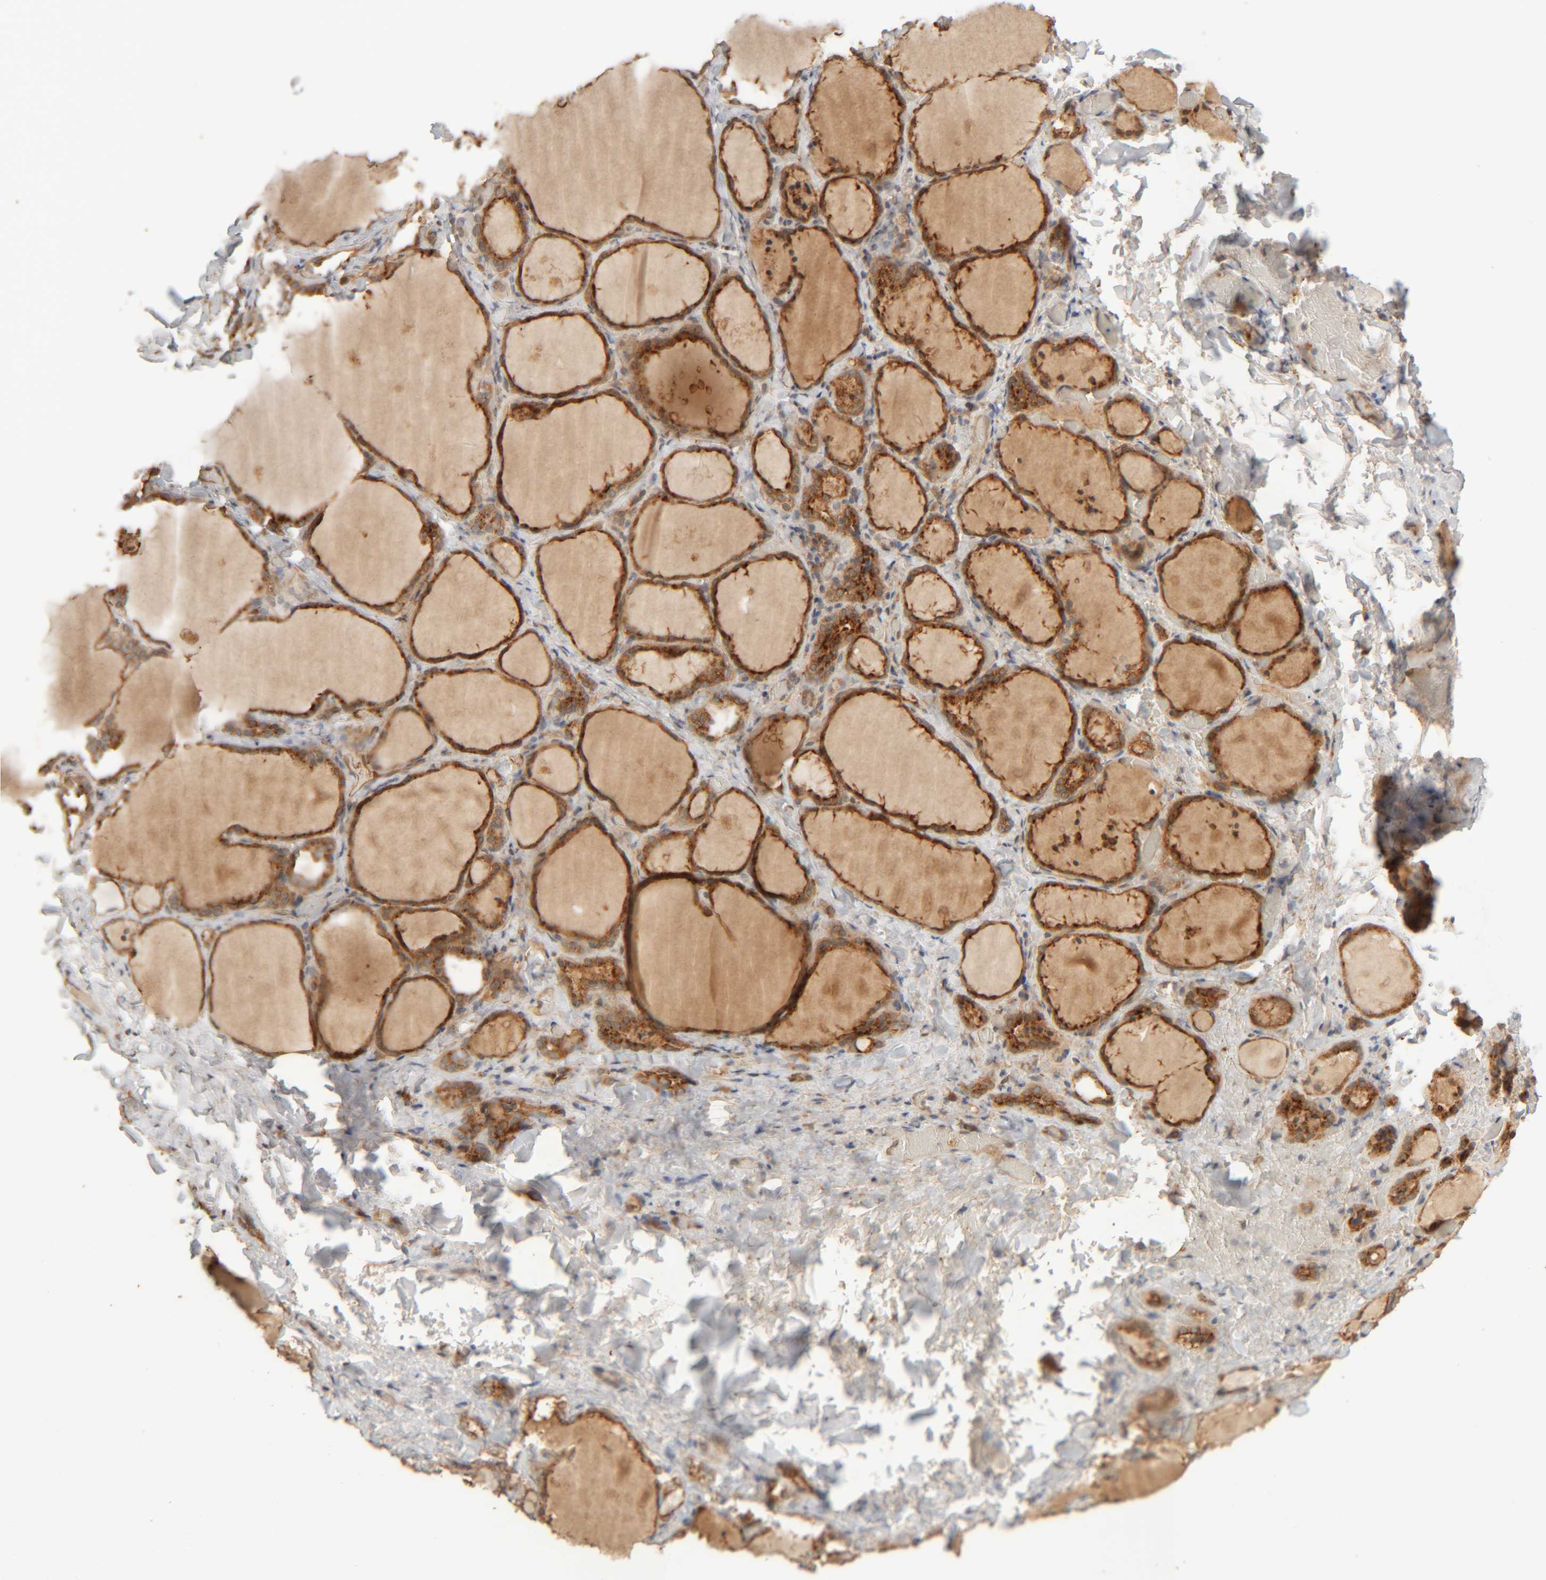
{"staining": {"intensity": "strong", "quantity": ">75%", "location": "cytoplasmic/membranous"}, "tissue": "thyroid gland", "cell_type": "Glandular cells", "image_type": "normal", "snomed": [{"axis": "morphology", "description": "Normal tissue, NOS"}, {"axis": "morphology", "description": "Papillary adenocarcinoma, NOS"}, {"axis": "topography", "description": "Thyroid gland"}], "caption": "A brown stain shows strong cytoplasmic/membranous positivity of a protein in glandular cells of benign thyroid gland.", "gene": "TMEM192", "patient": {"sex": "female", "age": 30}}